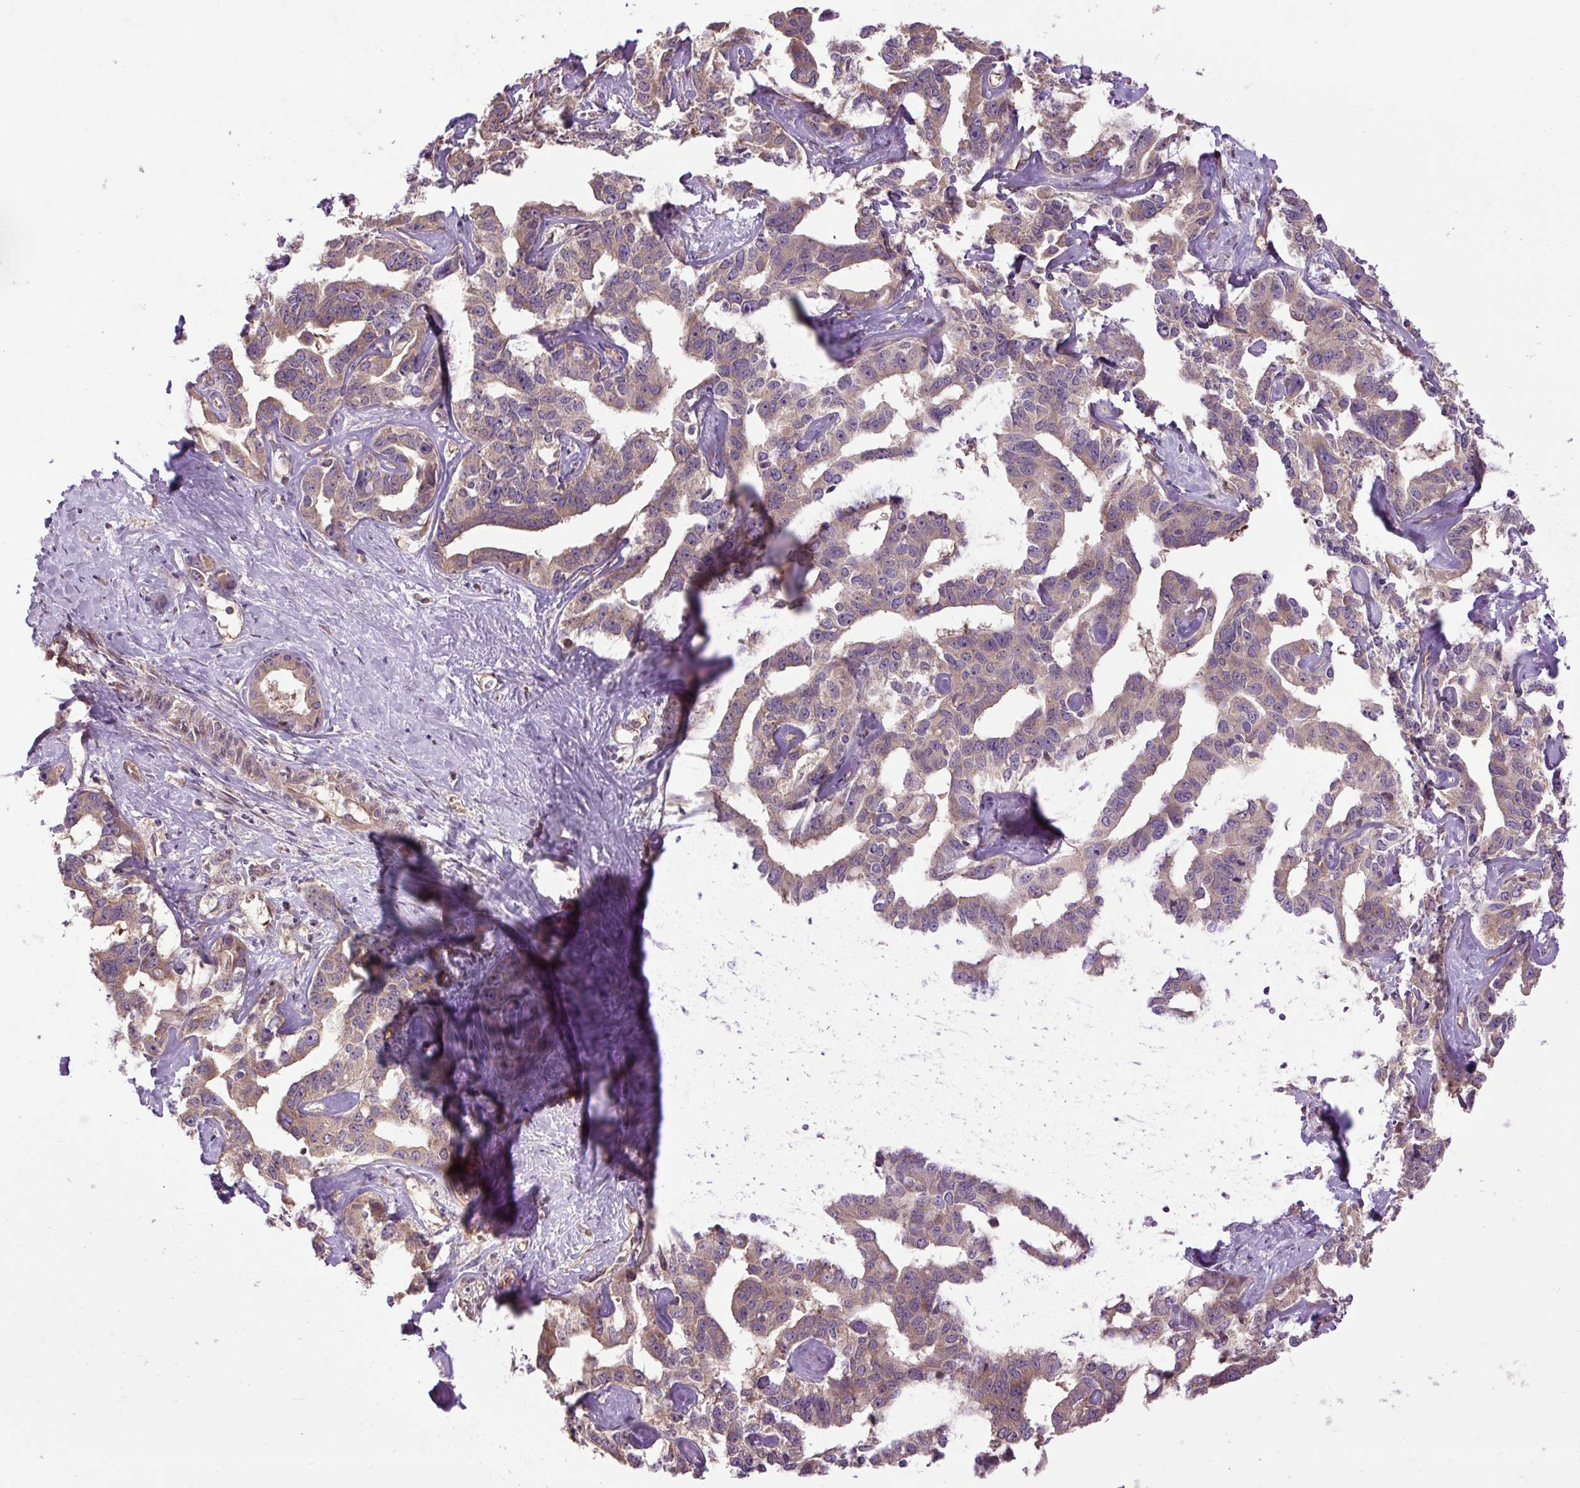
{"staining": {"intensity": "moderate", "quantity": ">75%", "location": "cytoplasmic/membranous"}, "tissue": "liver cancer", "cell_type": "Tumor cells", "image_type": "cancer", "snomed": [{"axis": "morphology", "description": "Cholangiocarcinoma"}, {"axis": "topography", "description": "Liver"}], "caption": "Immunohistochemical staining of liver cancer demonstrates medium levels of moderate cytoplasmic/membranous protein staining in approximately >75% of tumor cells.", "gene": "FLRT1", "patient": {"sex": "male", "age": 59}}